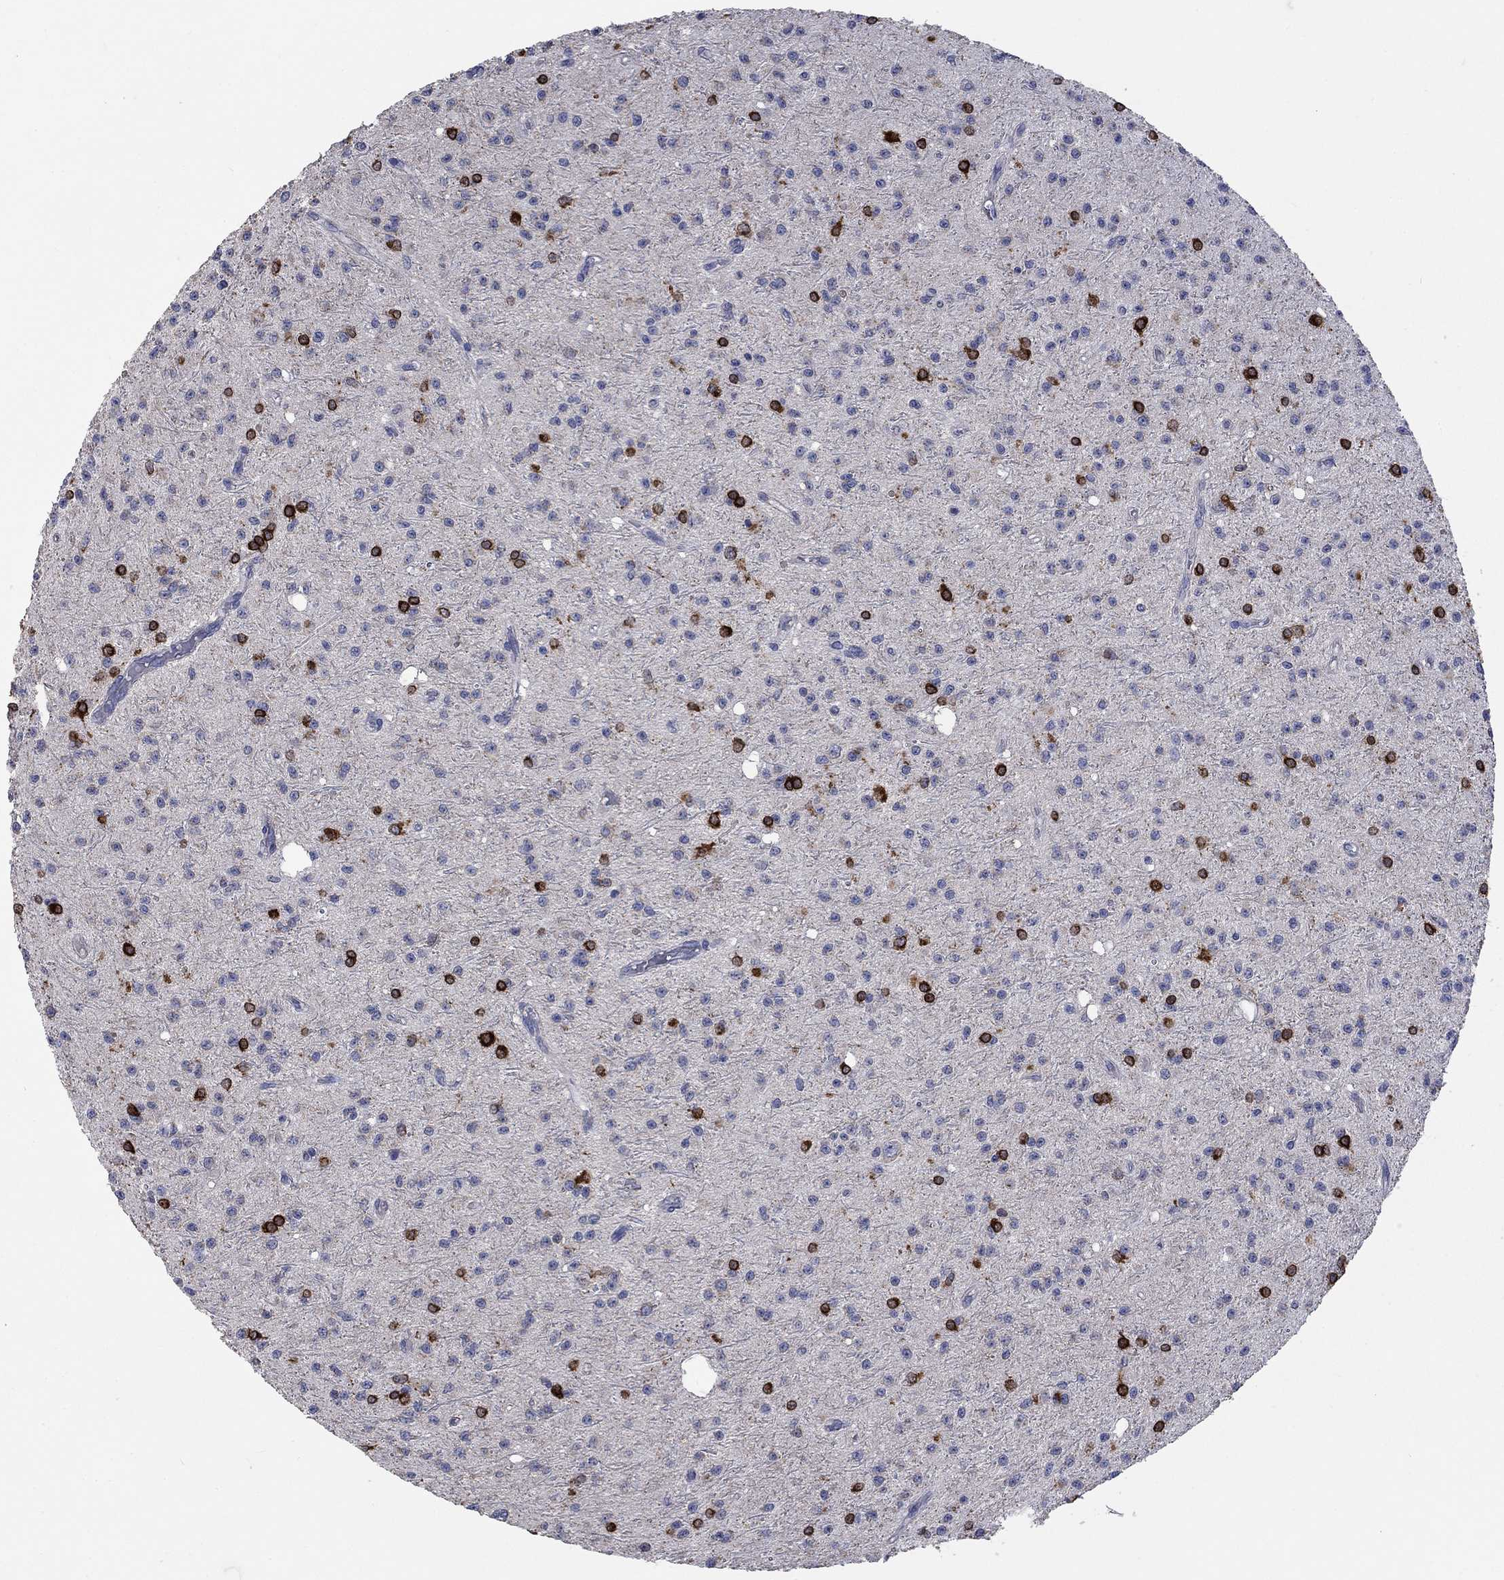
{"staining": {"intensity": "strong", "quantity": "25%-75%", "location": "cytoplasmic/membranous"}, "tissue": "glioma", "cell_type": "Tumor cells", "image_type": "cancer", "snomed": [{"axis": "morphology", "description": "Glioma, malignant, Low grade"}, {"axis": "topography", "description": "Brain"}], "caption": "A high amount of strong cytoplasmic/membranous expression is identified in about 25%-75% of tumor cells in glioma tissue. (DAB IHC, brown staining for protein, blue staining for nuclei).", "gene": "UGT8", "patient": {"sex": "male", "age": 27}}